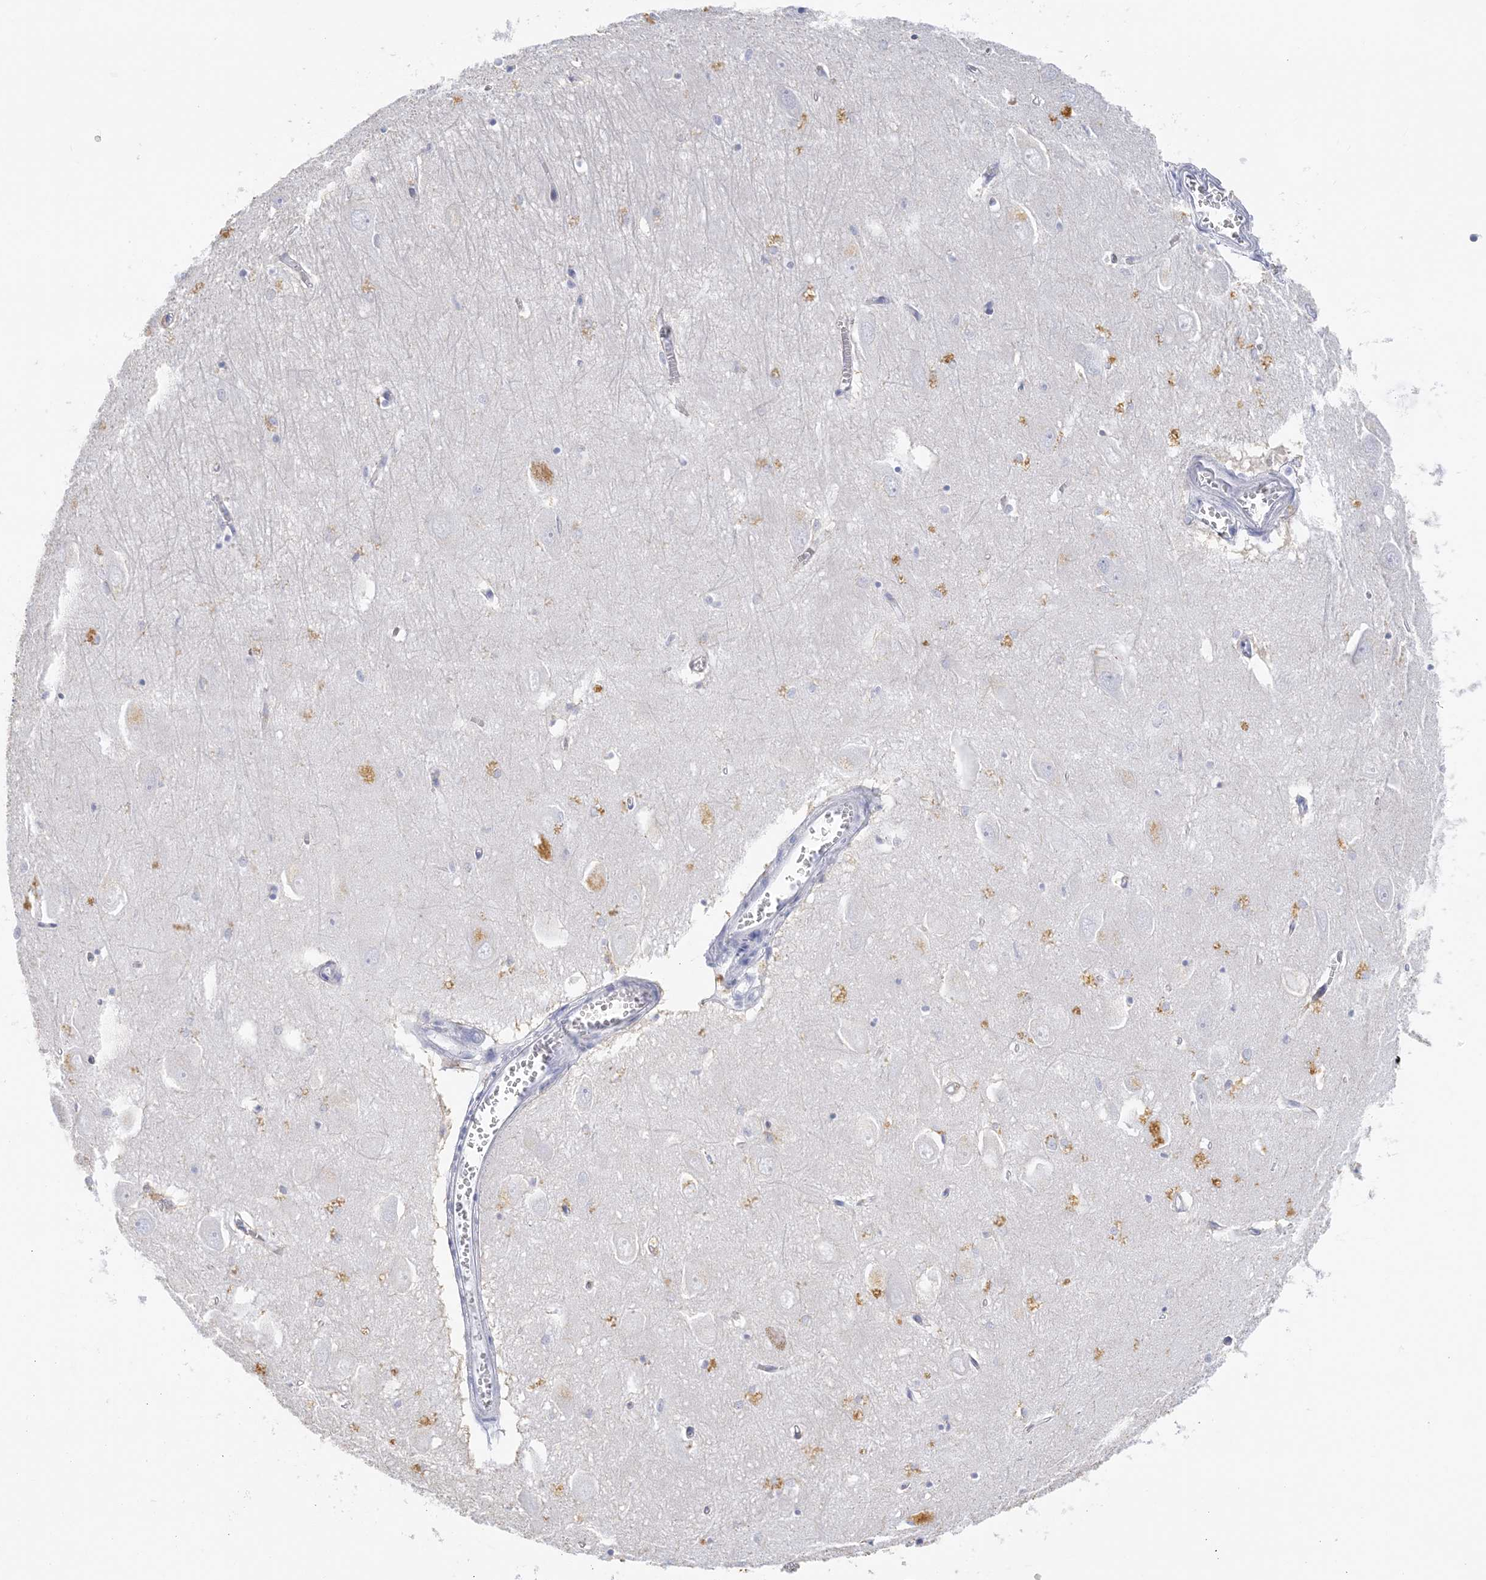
{"staining": {"intensity": "negative", "quantity": "none", "location": "none"}, "tissue": "hippocampus", "cell_type": "Glial cells", "image_type": "normal", "snomed": [{"axis": "morphology", "description": "Normal tissue, NOS"}, {"axis": "topography", "description": "Hippocampus"}], "caption": "Hippocampus was stained to show a protein in brown. There is no significant positivity in glial cells.", "gene": "SH3YL1", "patient": {"sex": "female", "age": 64}}